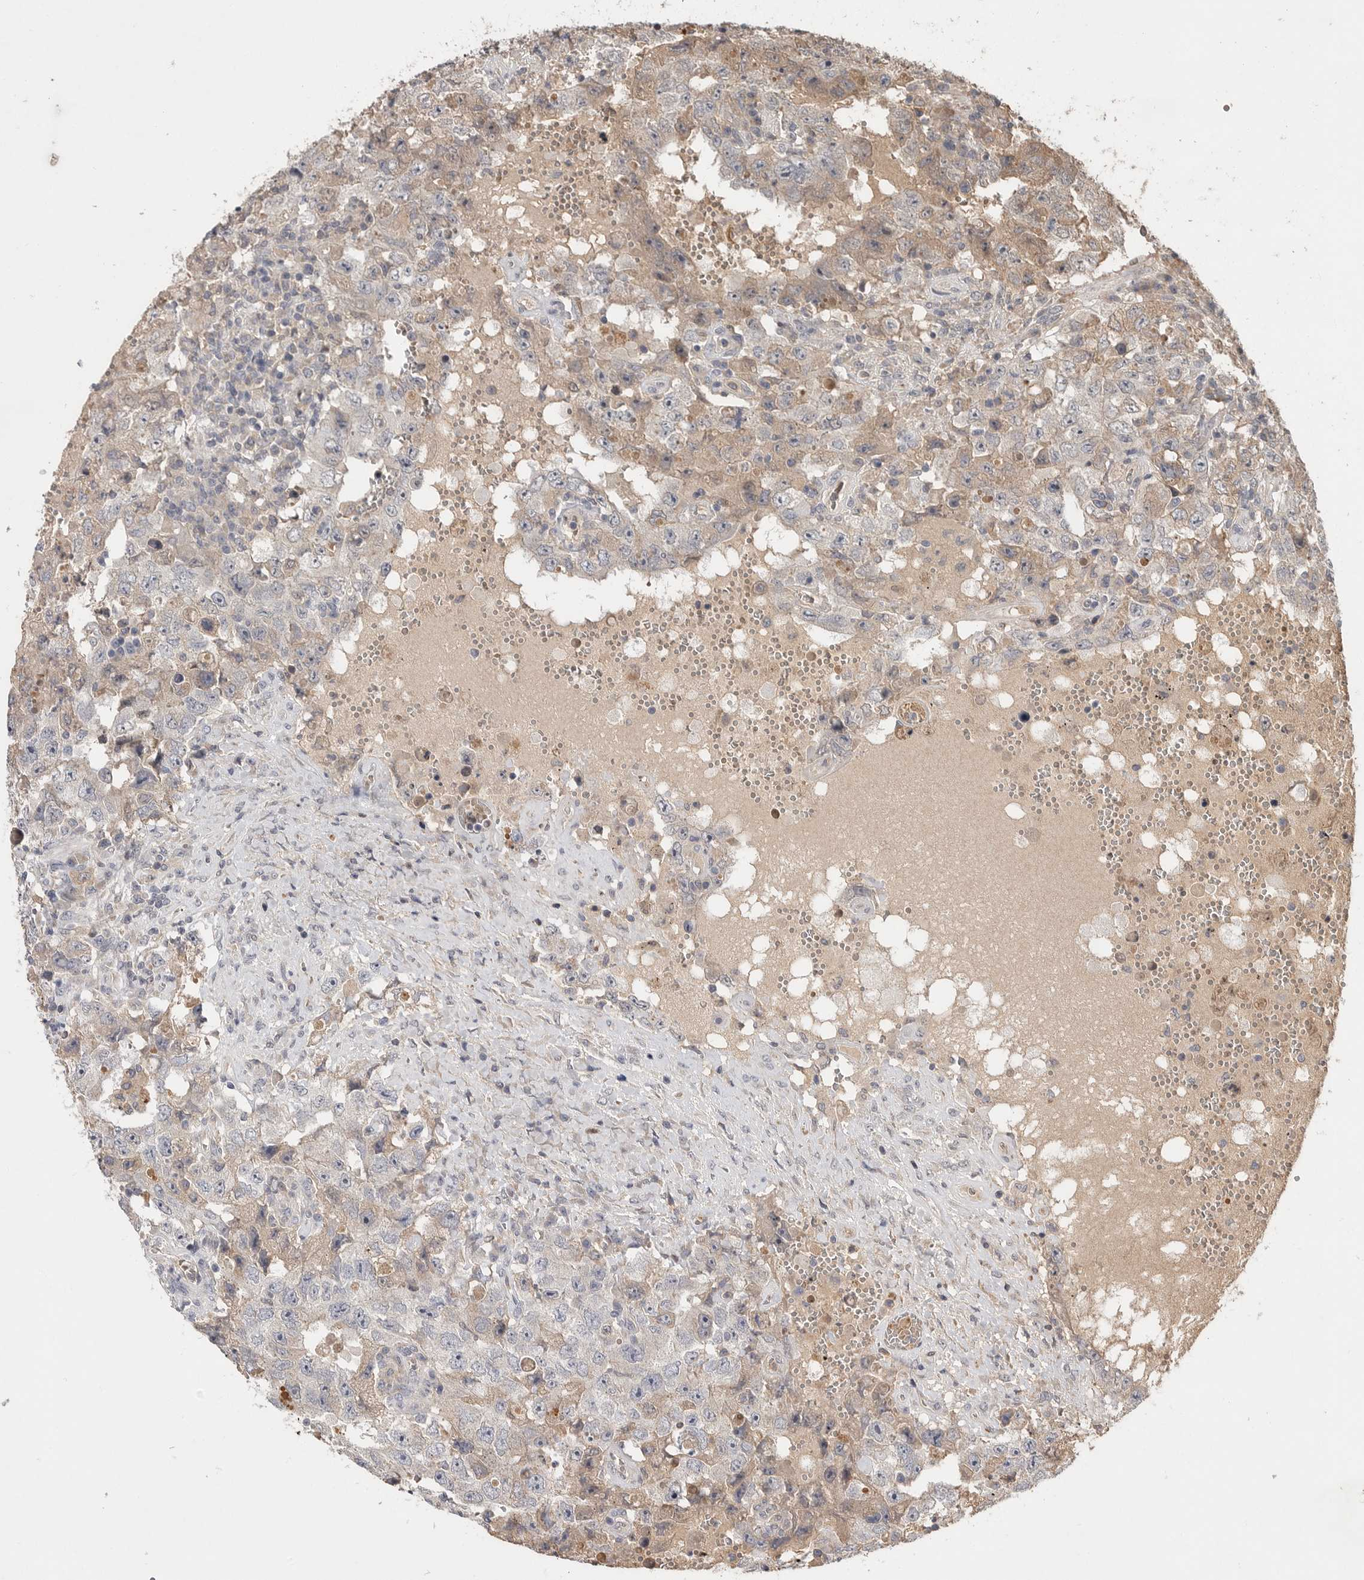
{"staining": {"intensity": "moderate", "quantity": "25%-75%", "location": "cytoplasmic/membranous"}, "tissue": "testis cancer", "cell_type": "Tumor cells", "image_type": "cancer", "snomed": [{"axis": "morphology", "description": "Carcinoma, Embryonal, NOS"}, {"axis": "topography", "description": "Testis"}], "caption": "Testis cancer stained with DAB (3,3'-diaminobenzidine) immunohistochemistry (IHC) shows medium levels of moderate cytoplasmic/membranous positivity in approximately 25%-75% of tumor cells.", "gene": "VN1R4", "patient": {"sex": "male", "age": 26}}